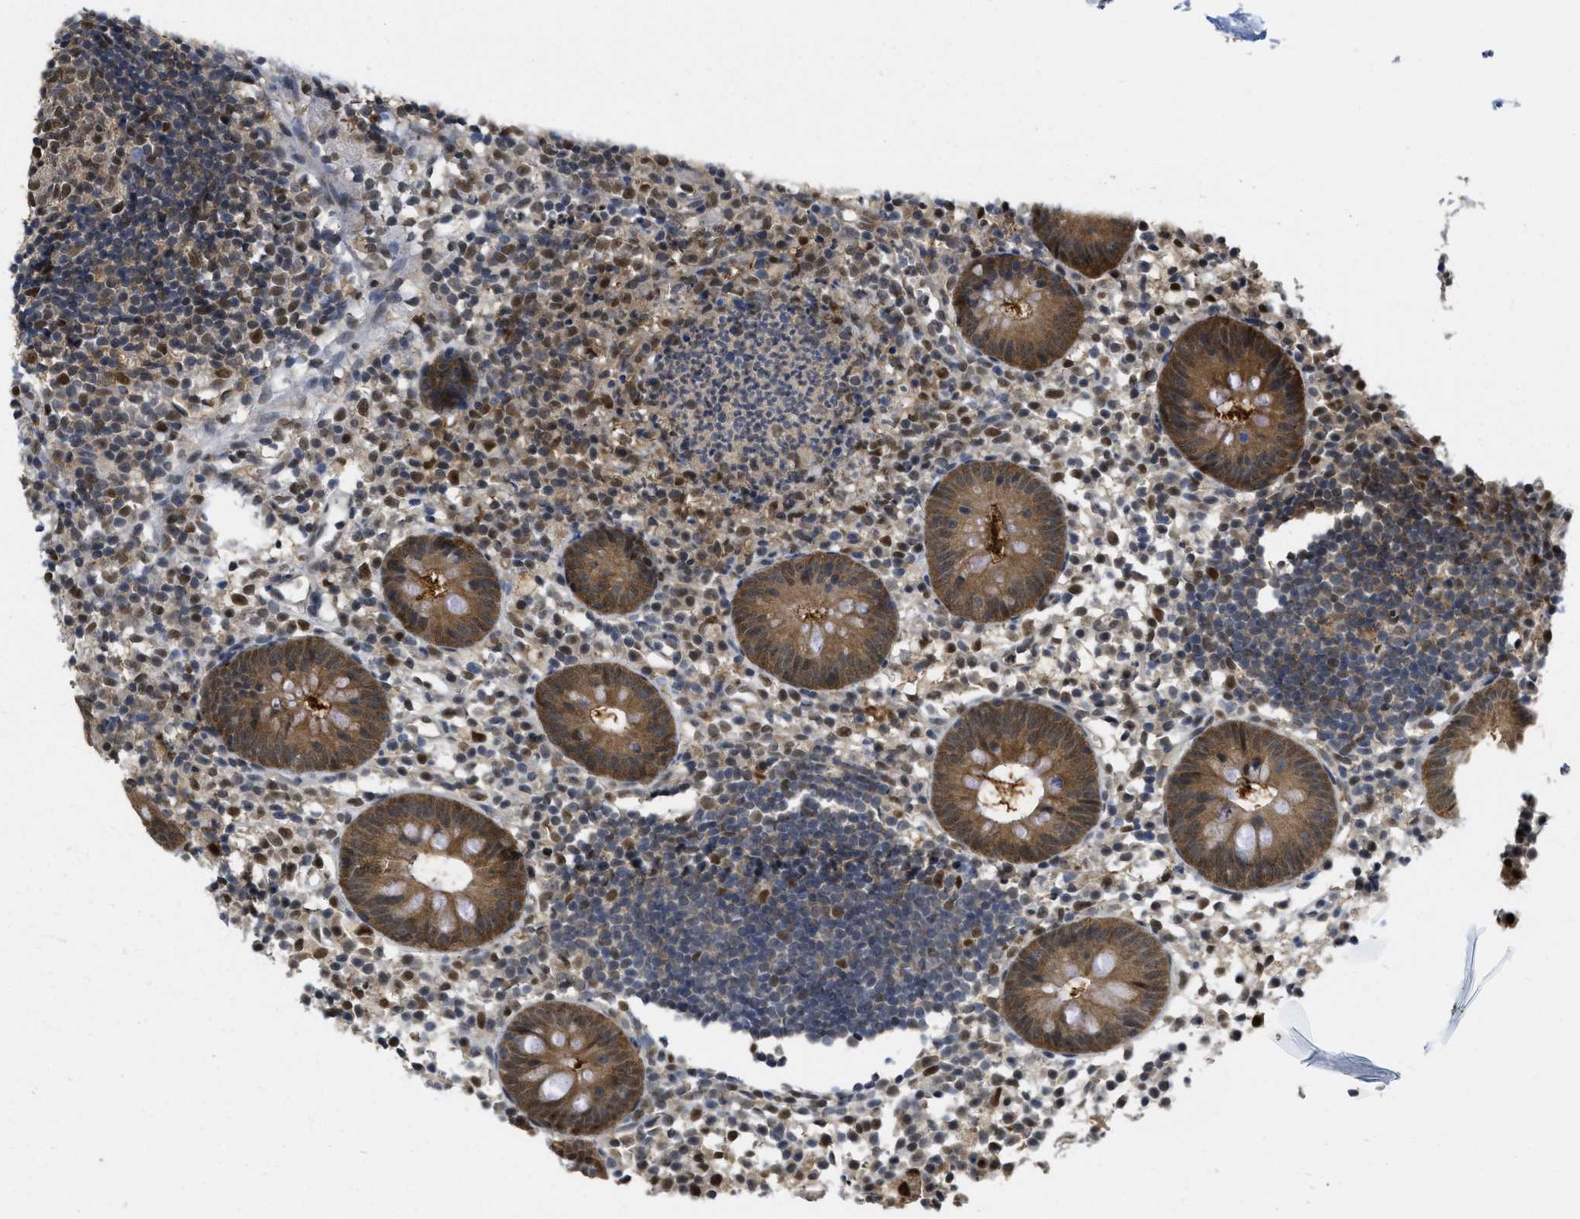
{"staining": {"intensity": "moderate", "quantity": ">75%", "location": "cytoplasmic/membranous,nuclear"}, "tissue": "appendix", "cell_type": "Glandular cells", "image_type": "normal", "snomed": [{"axis": "morphology", "description": "Normal tissue, NOS"}, {"axis": "topography", "description": "Appendix"}], "caption": "Appendix stained with DAB immunohistochemistry shows medium levels of moderate cytoplasmic/membranous,nuclear staining in about >75% of glandular cells.", "gene": "PSMC5", "patient": {"sex": "female", "age": 20}}